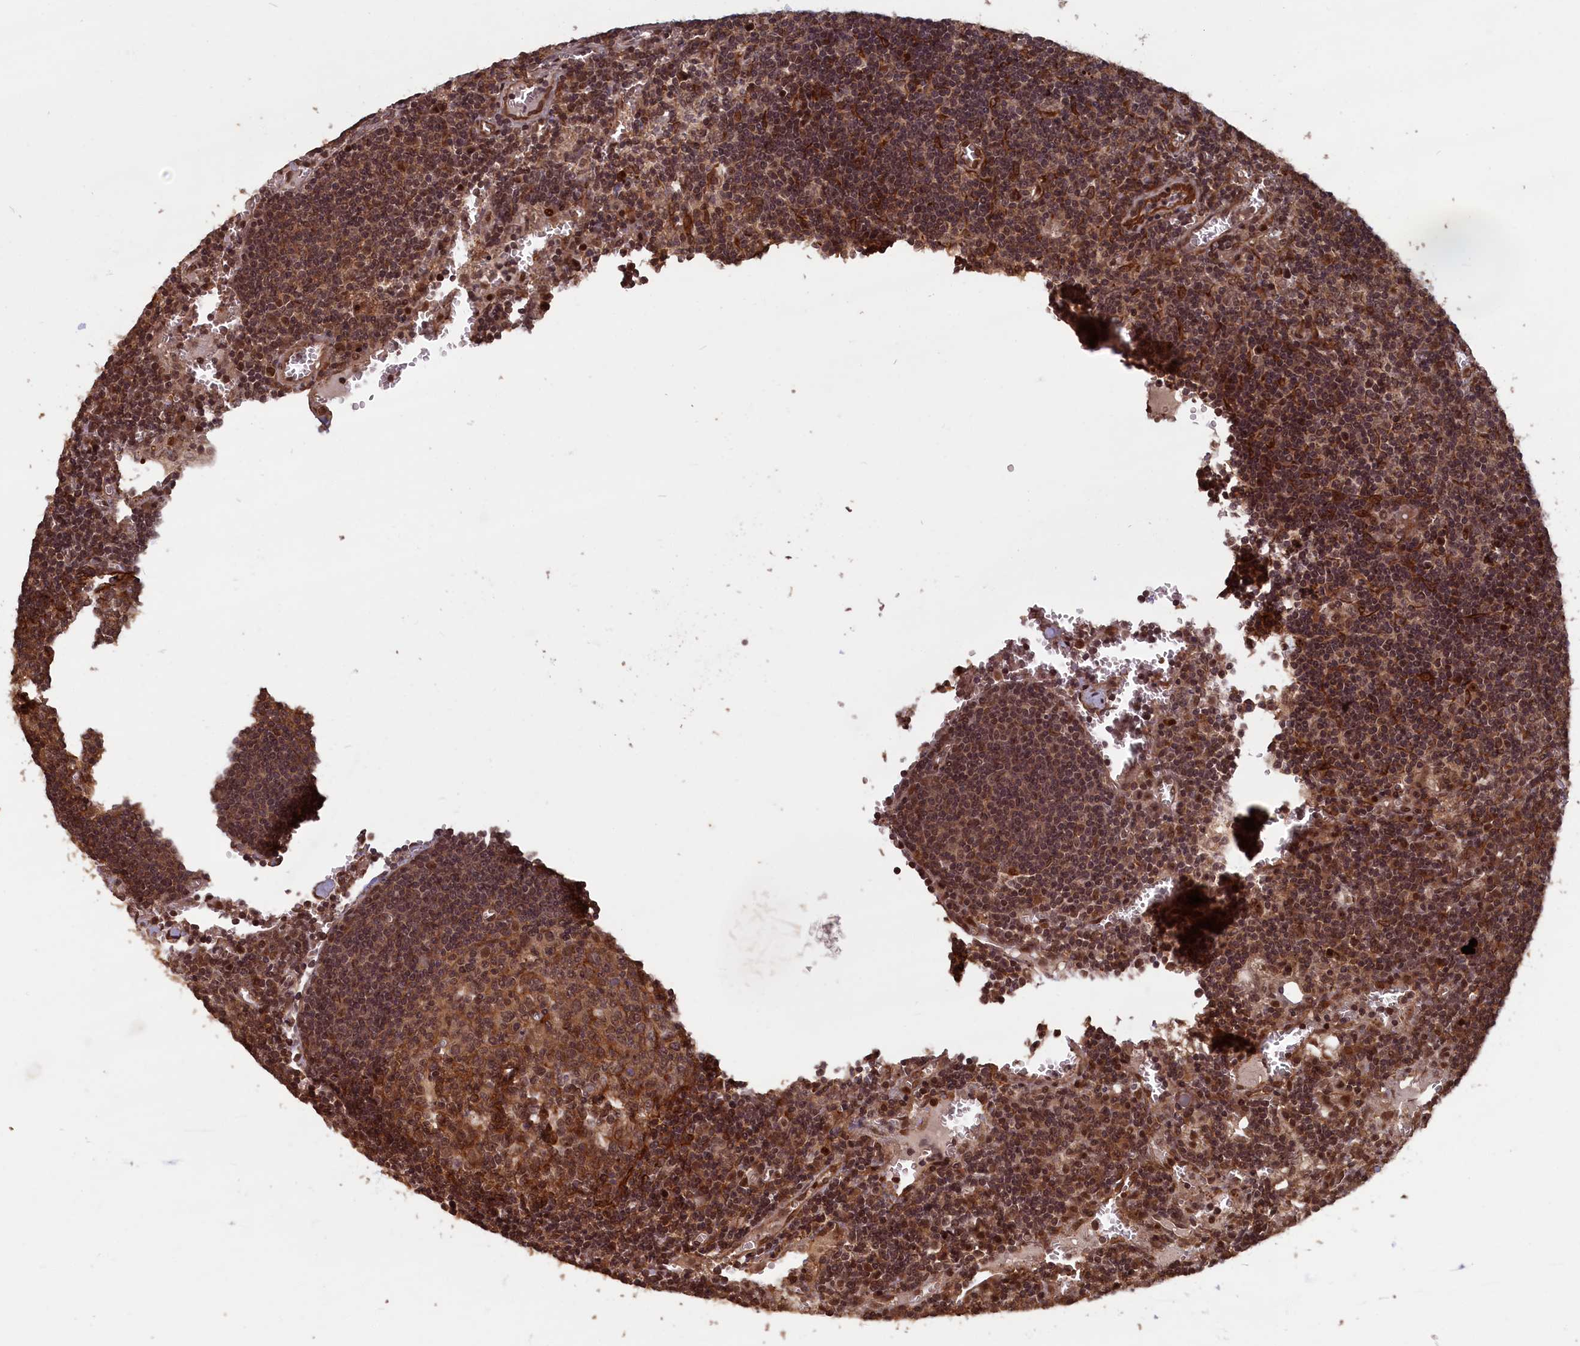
{"staining": {"intensity": "moderate", "quantity": ">75%", "location": "cytoplasmic/membranous,nuclear"}, "tissue": "lymph node", "cell_type": "Germinal center cells", "image_type": "normal", "snomed": [{"axis": "morphology", "description": "Normal tissue, NOS"}, {"axis": "topography", "description": "Lymph node"}], "caption": "Lymph node stained with DAB (3,3'-diaminobenzidine) immunohistochemistry demonstrates medium levels of moderate cytoplasmic/membranous,nuclear positivity in about >75% of germinal center cells. Using DAB (3,3'-diaminobenzidine) (brown) and hematoxylin (blue) stains, captured at high magnification using brightfield microscopy.", "gene": "HIF3A", "patient": {"sex": "female", "age": 73}}